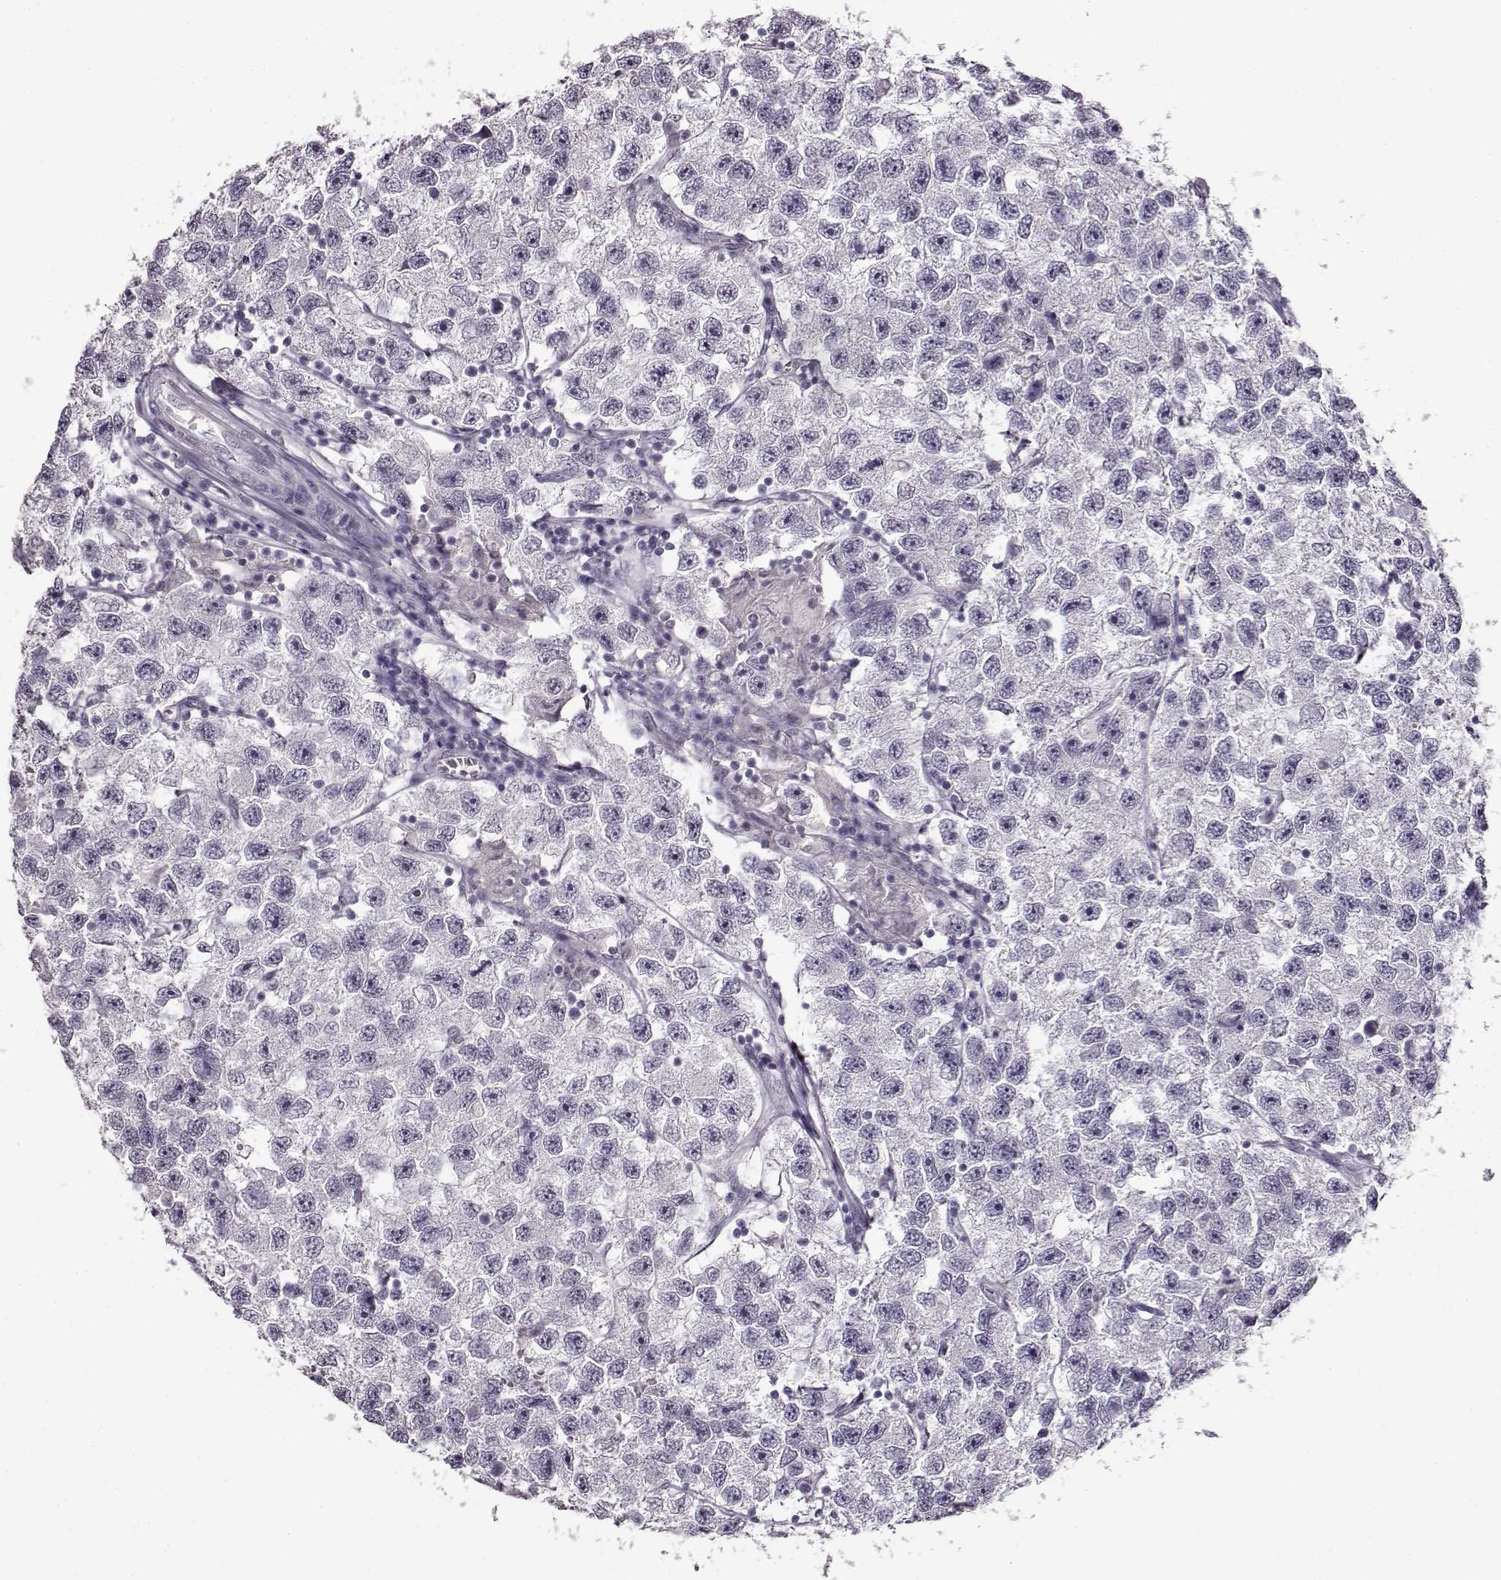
{"staining": {"intensity": "negative", "quantity": "none", "location": "none"}, "tissue": "testis cancer", "cell_type": "Tumor cells", "image_type": "cancer", "snomed": [{"axis": "morphology", "description": "Seminoma, NOS"}, {"axis": "topography", "description": "Testis"}], "caption": "DAB (3,3'-diaminobenzidine) immunohistochemical staining of seminoma (testis) demonstrates no significant staining in tumor cells.", "gene": "FSHB", "patient": {"sex": "male", "age": 26}}